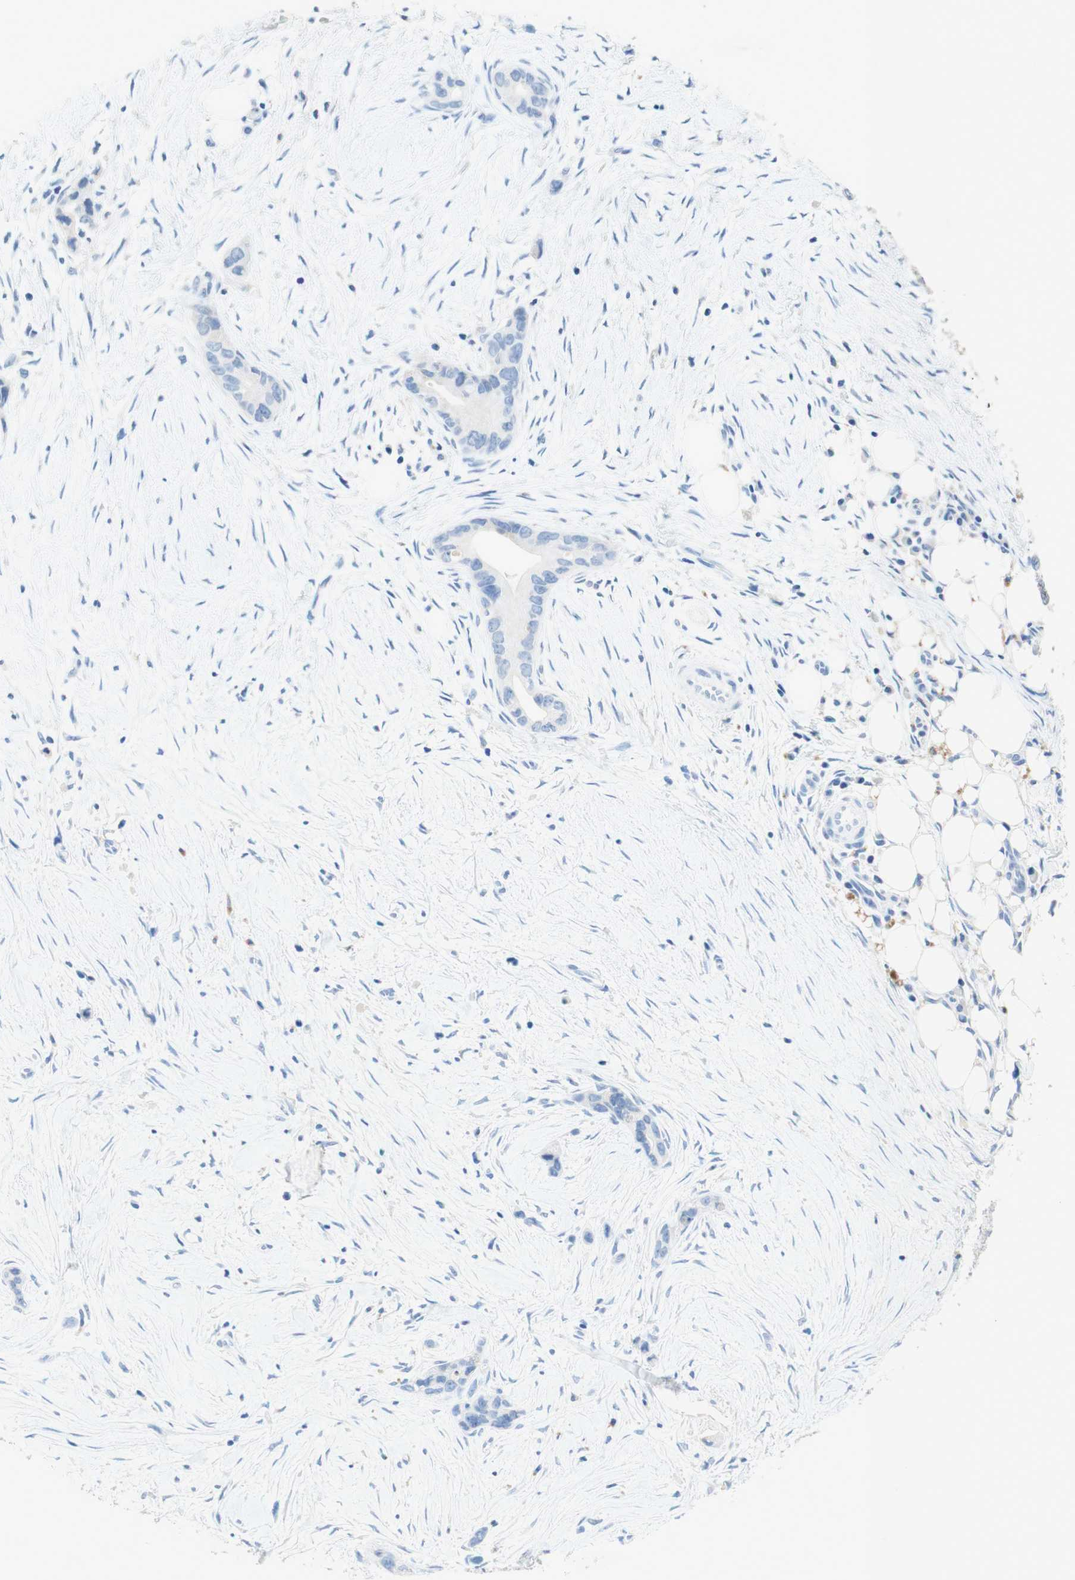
{"staining": {"intensity": "negative", "quantity": "none", "location": "none"}, "tissue": "liver cancer", "cell_type": "Tumor cells", "image_type": "cancer", "snomed": [{"axis": "morphology", "description": "Cholangiocarcinoma"}, {"axis": "topography", "description": "Liver"}], "caption": "Liver cancer (cholangiocarcinoma) was stained to show a protein in brown. There is no significant positivity in tumor cells.", "gene": "POLR2J3", "patient": {"sex": "female", "age": 55}}